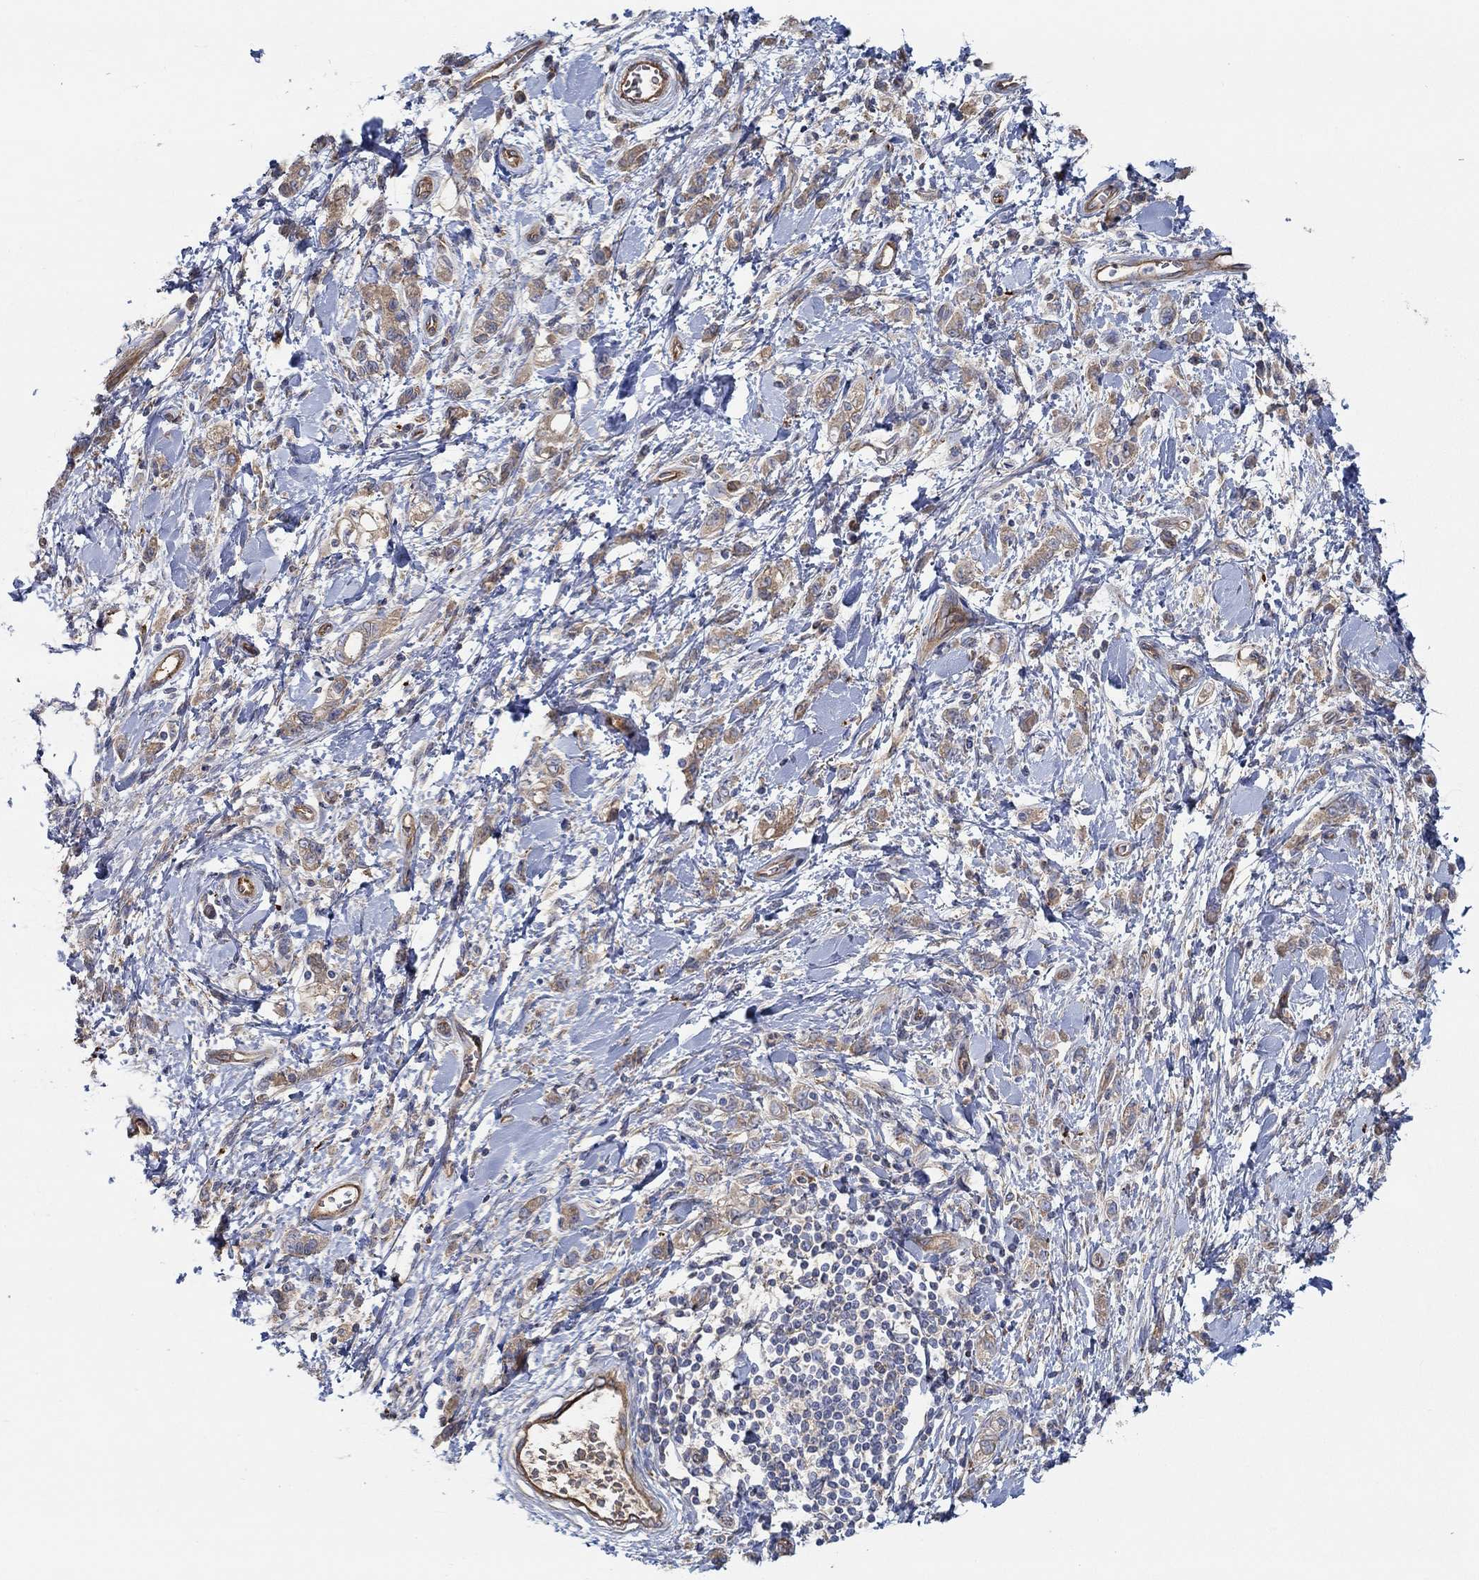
{"staining": {"intensity": "moderate", "quantity": ">75%", "location": "cytoplasmic/membranous"}, "tissue": "stomach cancer", "cell_type": "Tumor cells", "image_type": "cancer", "snomed": [{"axis": "morphology", "description": "Adenocarcinoma, NOS"}, {"axis": "topography", "description": "Stomach"}], "caption": "IHC image of neoplastic tissue: stomach adenocarcinoma stained using IHC exhibits medium levels of moderate protein expression localized specifically in the cytoplasmic/membranous of tumor cells, appearing as a cytoplasmic/membranous brown color.", "gene": "SPAG9", "patient": {"sex": "male", "age": 77}}